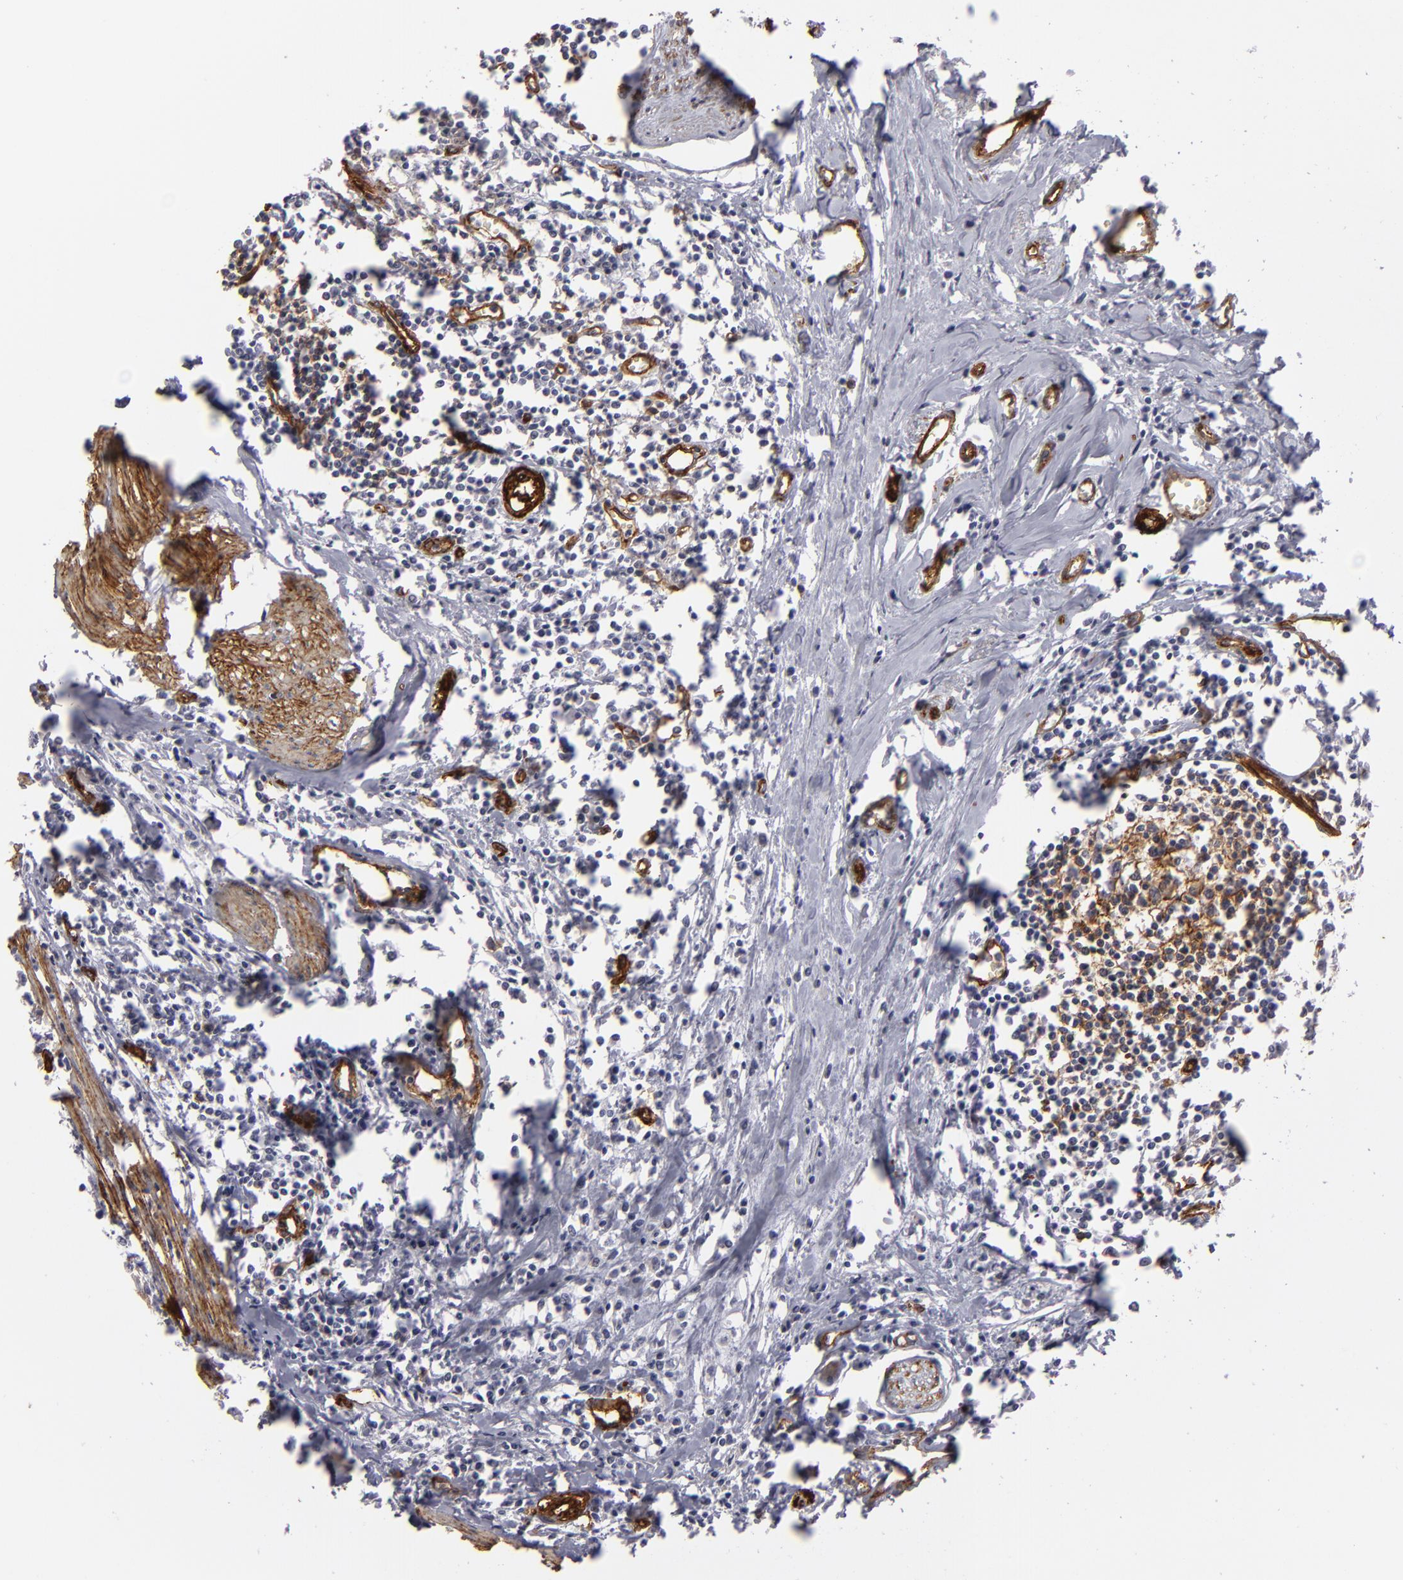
{"staining": {"intensity": "negative", "quantity": "none", "location": "none"}, "tissue": "urothelial cancer", "cell_type": "Tumor cells", "image_type": "cancer", "snomed": [{"axis": "morphology", "description": "Urothelial carcinoma, High grade"}, {"axis": "topography", "description": "Urinary bladder"}], "caption": "Immunohistochemistry (IHC) photomicrograph of human urothelial cancer stained for a protein (brown), which shows no expression in tumor cells.", "gene": "MCAM", "patient": {"sex": "male", "age": 54}}